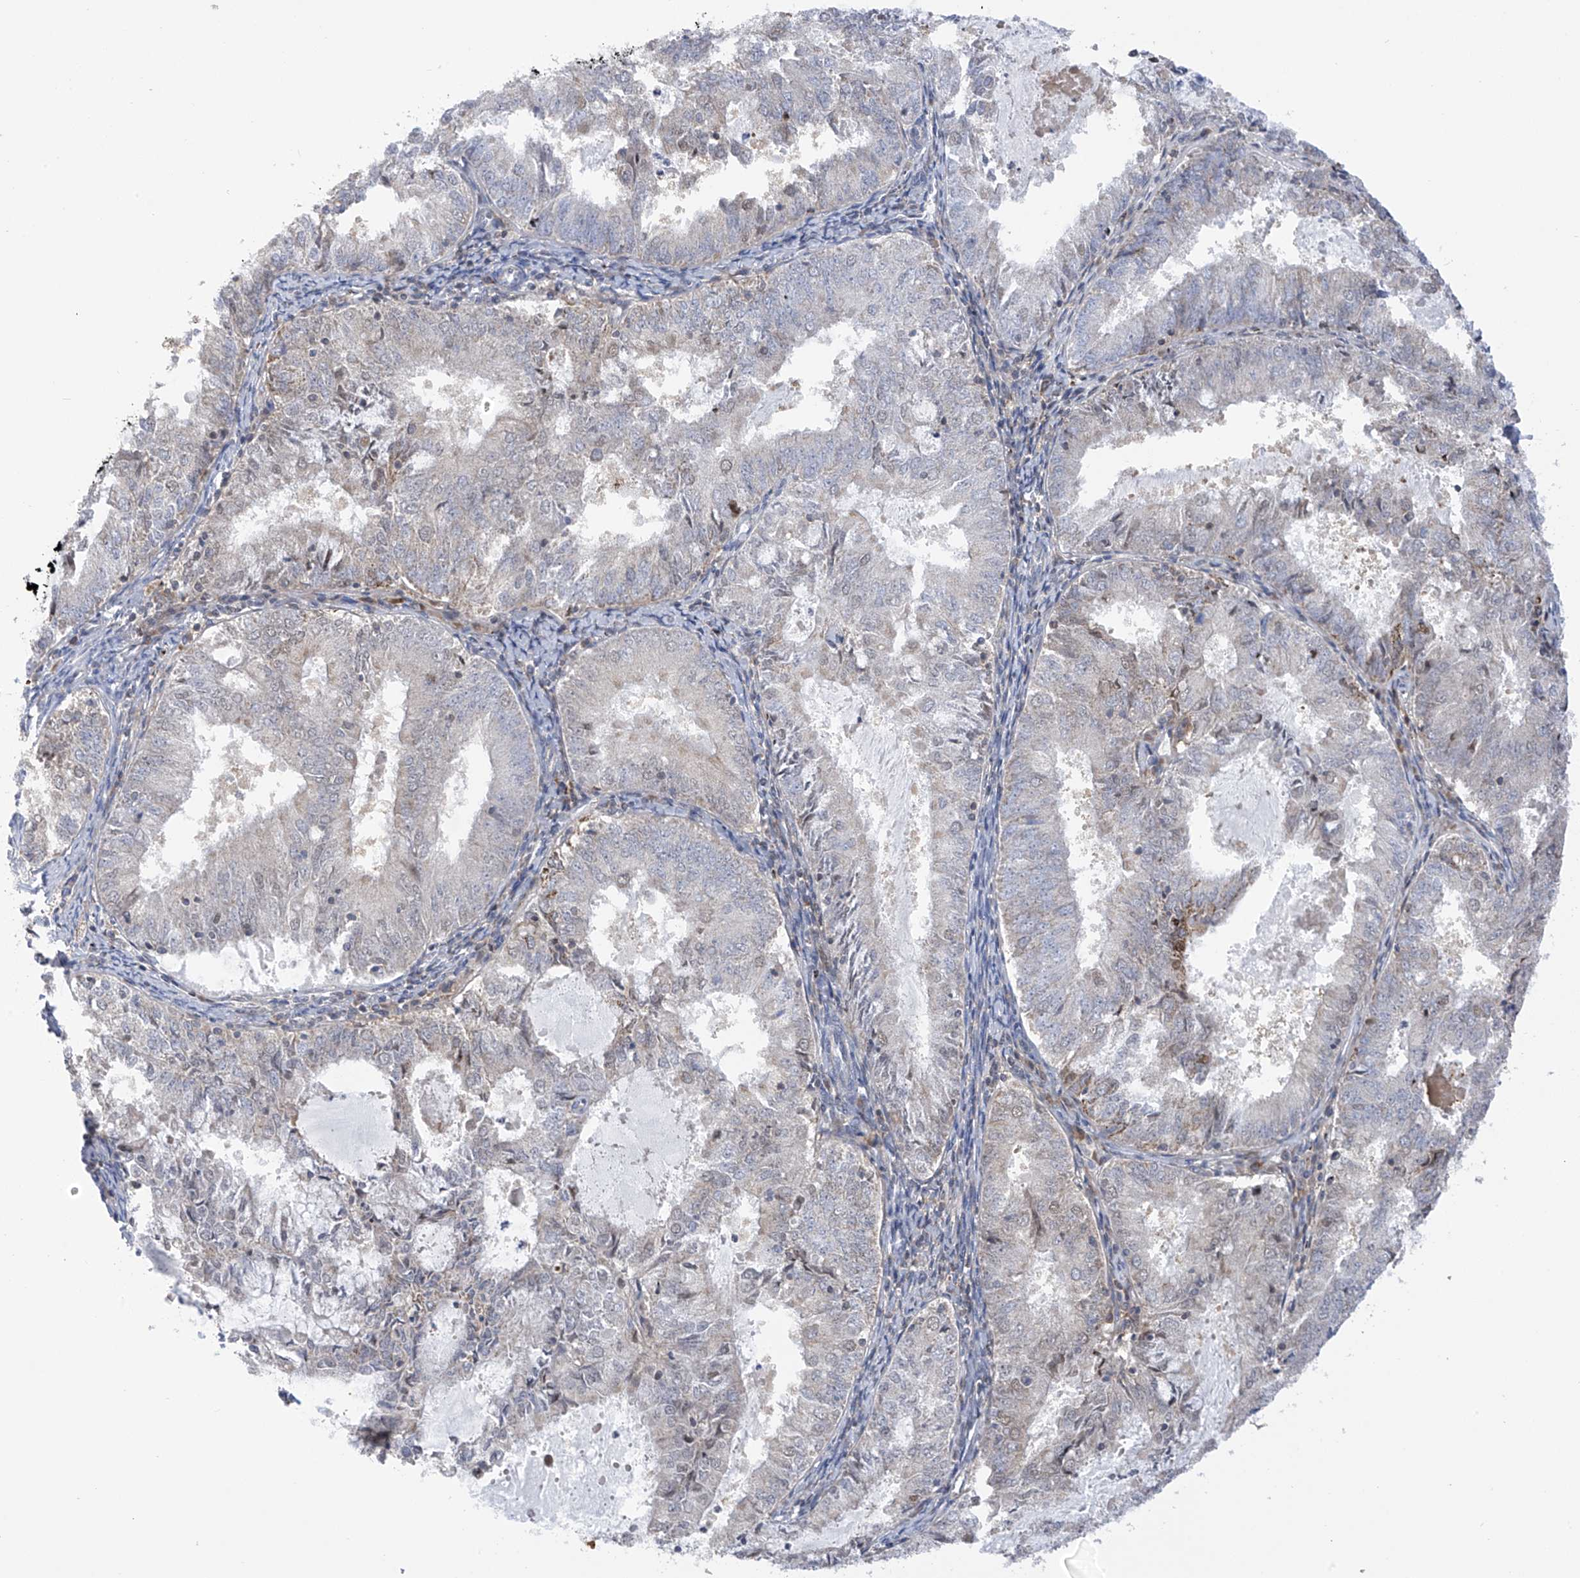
{"staining": {"intensity": "negative", "quantity": "none", "location": "none"}, "tissue": "endometrial cancer", "cell_type": "Tumor cells", "image_type": "cancer", "snomed": [{"axis": "morphology", "description": "Adenocarcinoma, NOS"}, {"axis": "topography", "description": "Endometrium"}], "caption": "This image is of endometrial cancer stained with immunohistochemistry to label a protein in brown with the nuclei are counter-stained blue. There is no staining in tumor cells. The staining was performed using DAB (3,3'-diaminobenzidine) to visualize the protein expression in brown, while the nuclei were stained in blue with hematoxylin (Magnification: 20x).", "gene": "SLCO4A1", "patient": {"sex": "female", "age": 57}}